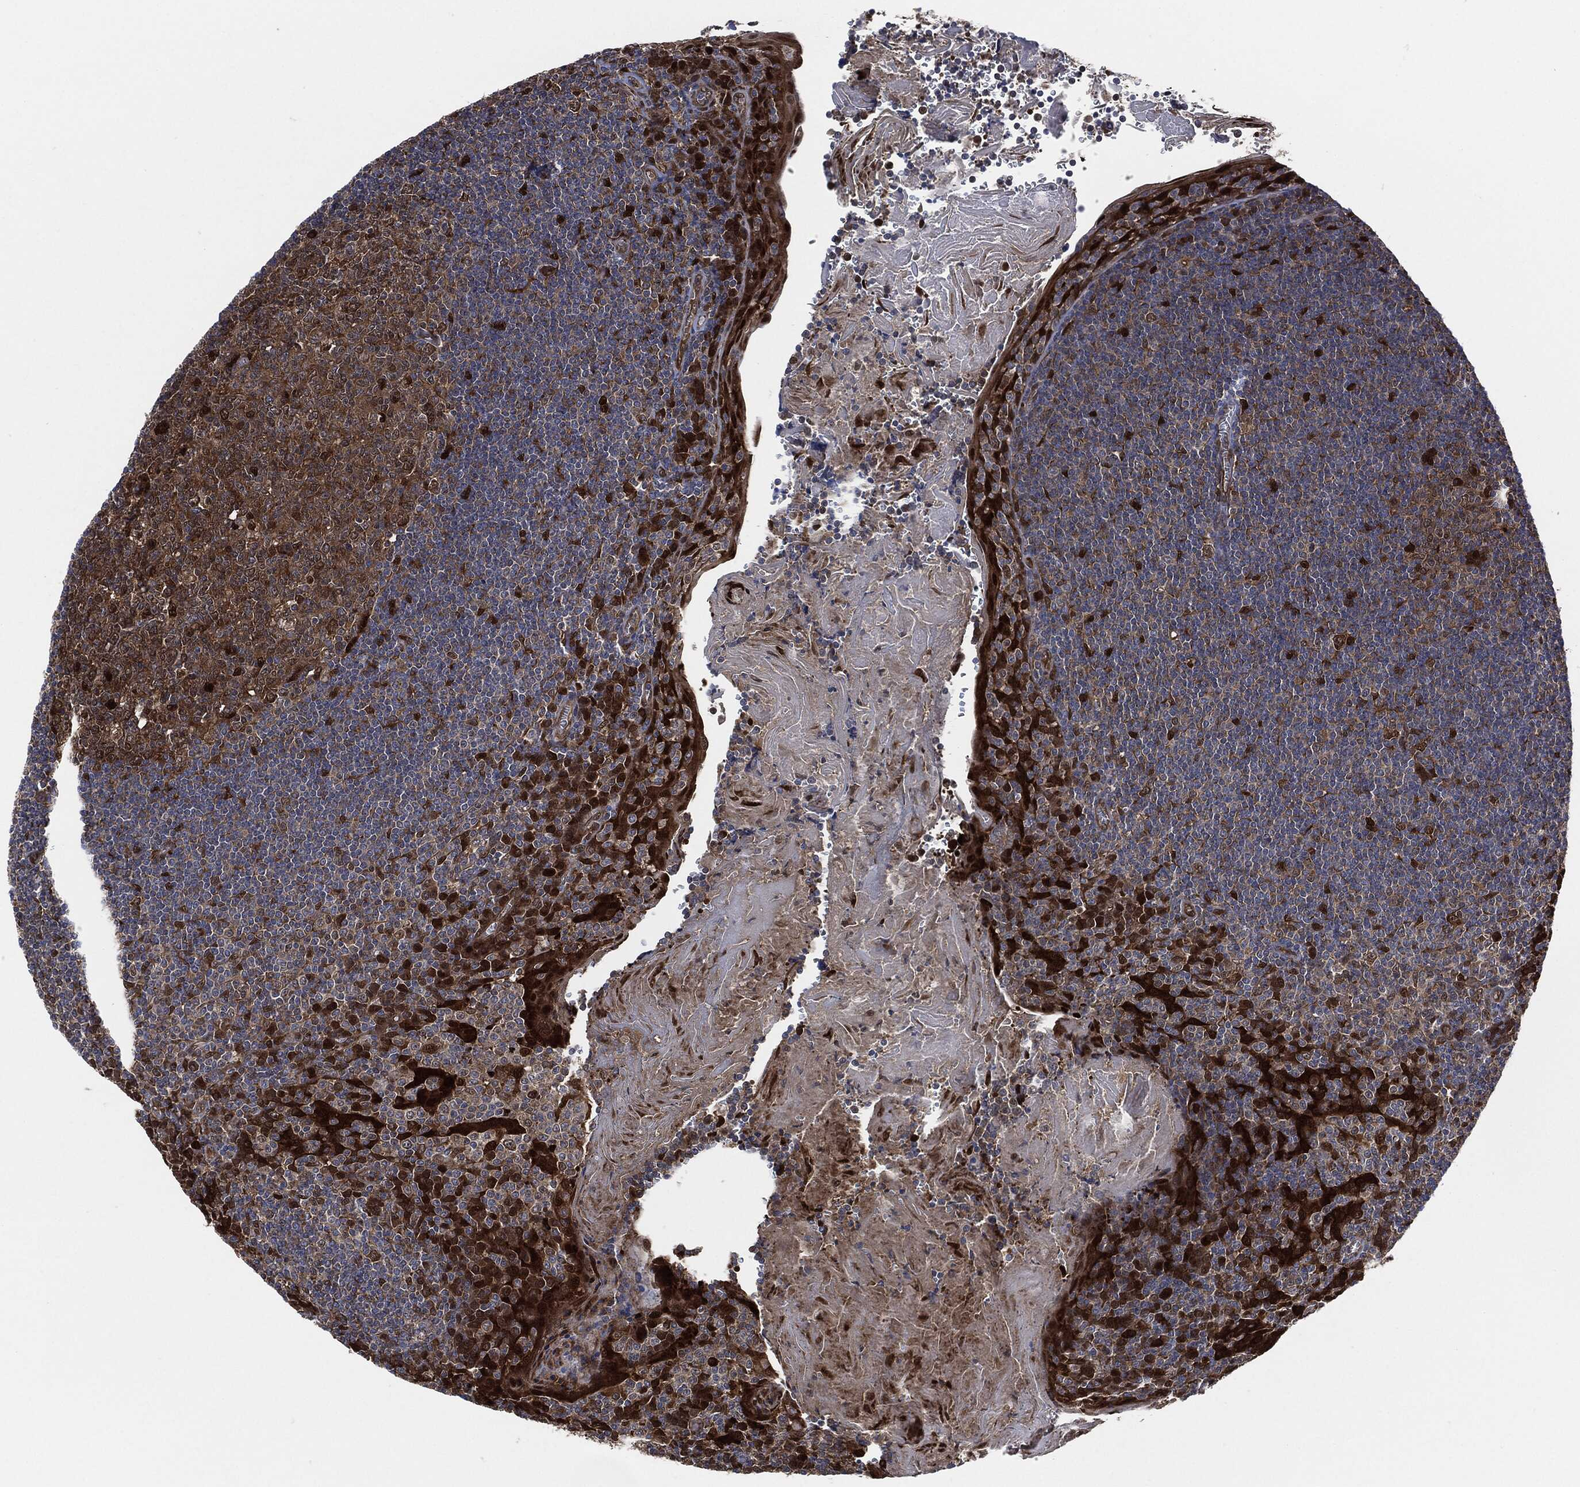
{"staining": {"intensity": "strong", "quantity": "<25%", "location": "nuclear"}, "tissue": "tonsil", "cell_type": "Germinal center cells", "image_type": "normal", "snomed": [{"axis": "morphology", "description": "Normal tissue, NOS"}, {"axis": "morphology", "description": "Inflammation, NOS"}, {"axis": "topography", "description": "Tonsil"}], "caption": "DAB (3,3'-diaminobenzidine) immunohistochemical staining of benign tonsil reveals strong nuclear protein expression in approximately <25% of germinal center cells.", "gene": "DCTN1", "patient": {"sex": "female", "age": 31}}